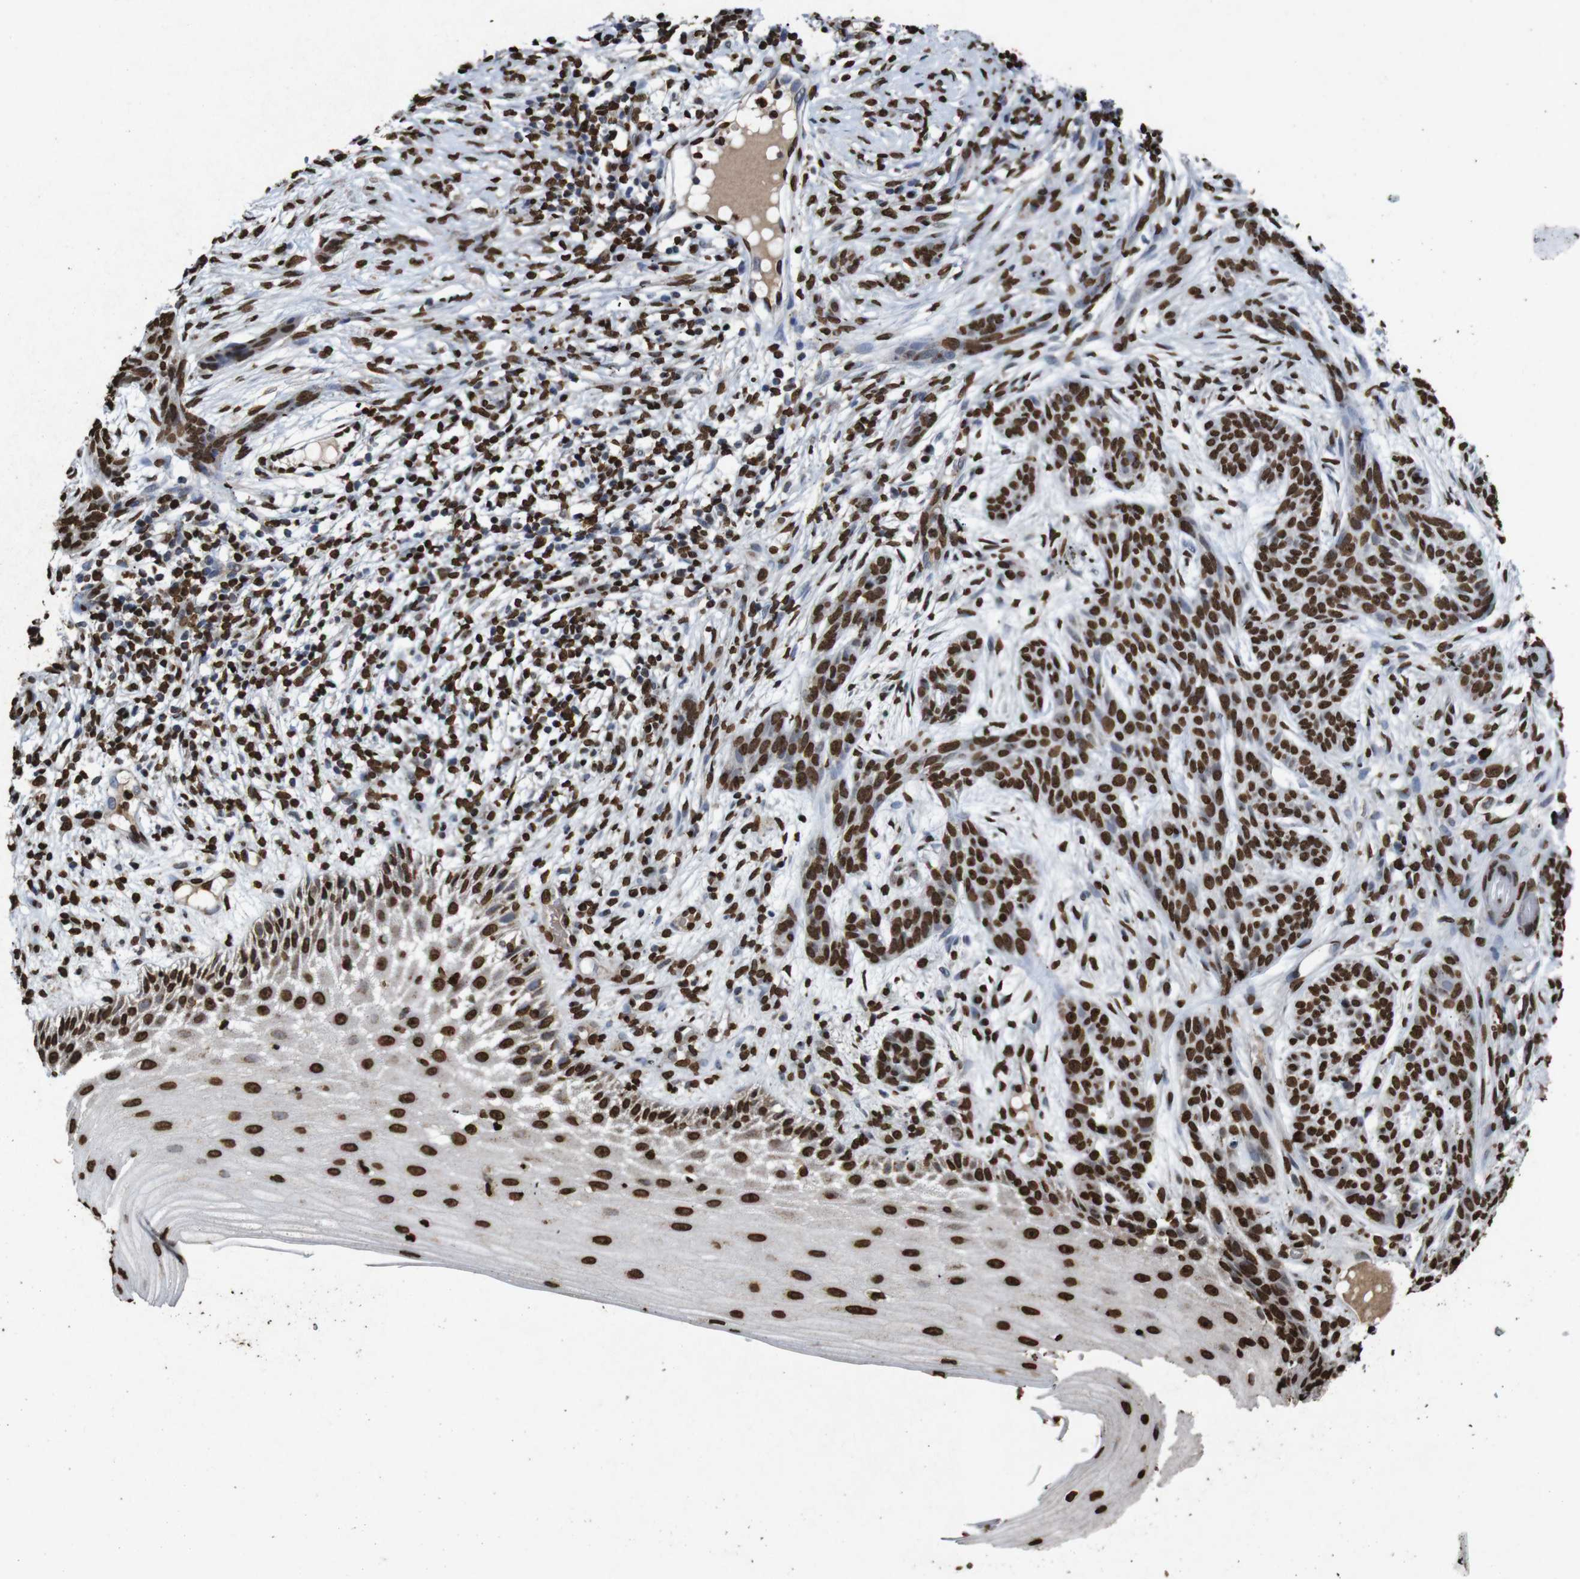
{"staining": {"intensity": "strong", "quantity": ">75%", "location": "nuclear"}, "tissue": "skin cancer", "cell_type": "Tumor cells", "image_type": "cancer", "snomed": [{"axis": "morphology", "description": "Basal cell carcinoma"}, {"axis": "topography", "description": "Skin"}], "caption": "IHC of basal cell carcinoma (skin) reveals high levels of strong nuclear staining in approximately >75% of tumor cells.", "gene": "MDM2", "patient": {"sex": "female", "age": 59}}